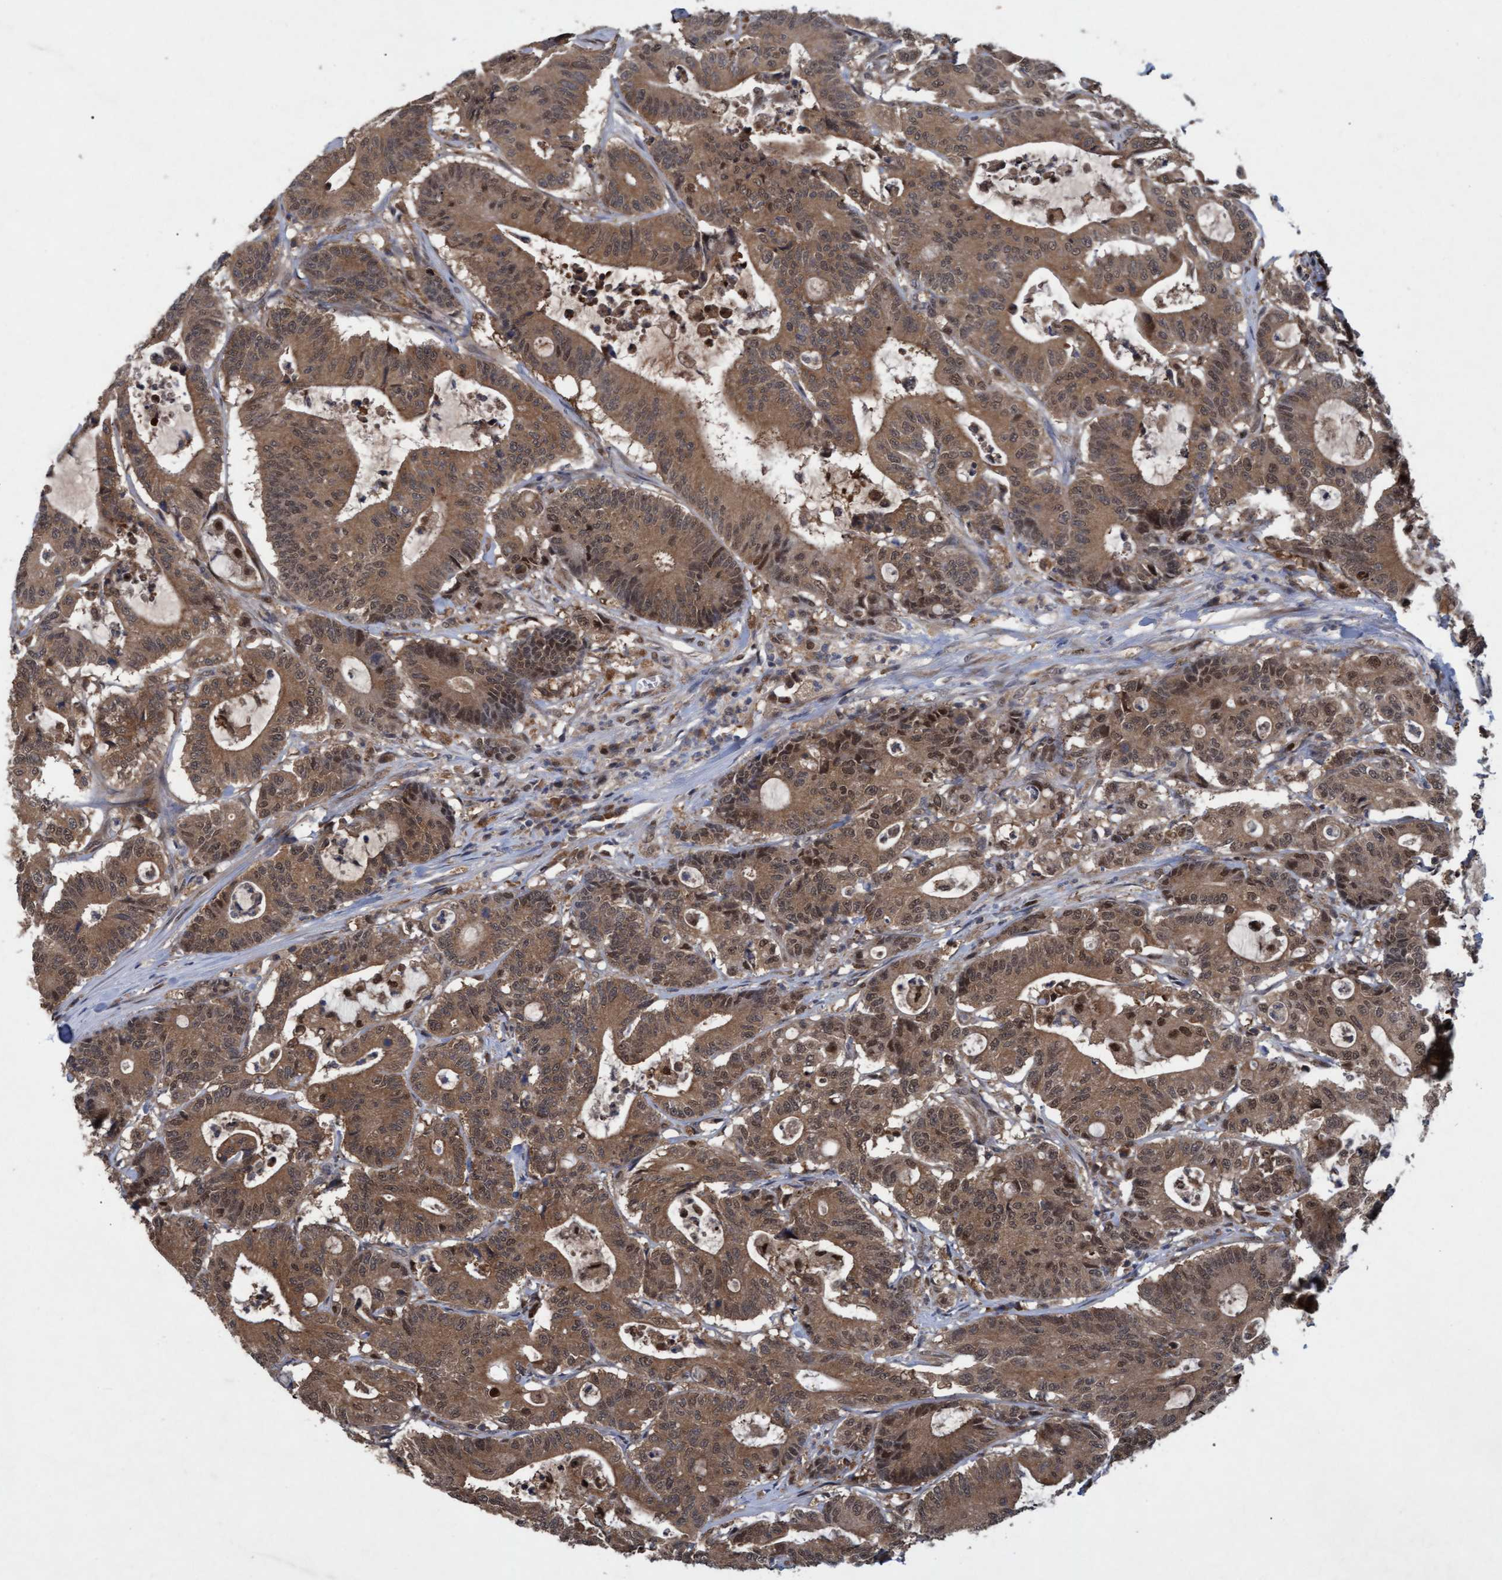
{"staining": {"intensity": "moderate", "quantity": ">75%", "location": "cytoplasmic/membranous,nuclear"}, "tissue": "colorectal cancer", "cell_type": "Tumor cells", "image_type": "cancer", "snomed": [{"axis": "morphology", "description": "Adenocarcinoma, NOS"}, {"axis": "topography", "description": "Colon"}], "caption": "Immunohistochemistry histopathology image of neoplastic tissue: colorectal cancer (adenocarcinoma) stained using immunohistochemistry shows medium levels of moderate protein expression localized specifically in the cytoplasmic/membranous and nuclear of tumor cells, appearing as a cytoplasmic/membranous and nuclear brown color.", "gene": "PSMB6", "patient": {"sex": "female", "age": 84}}